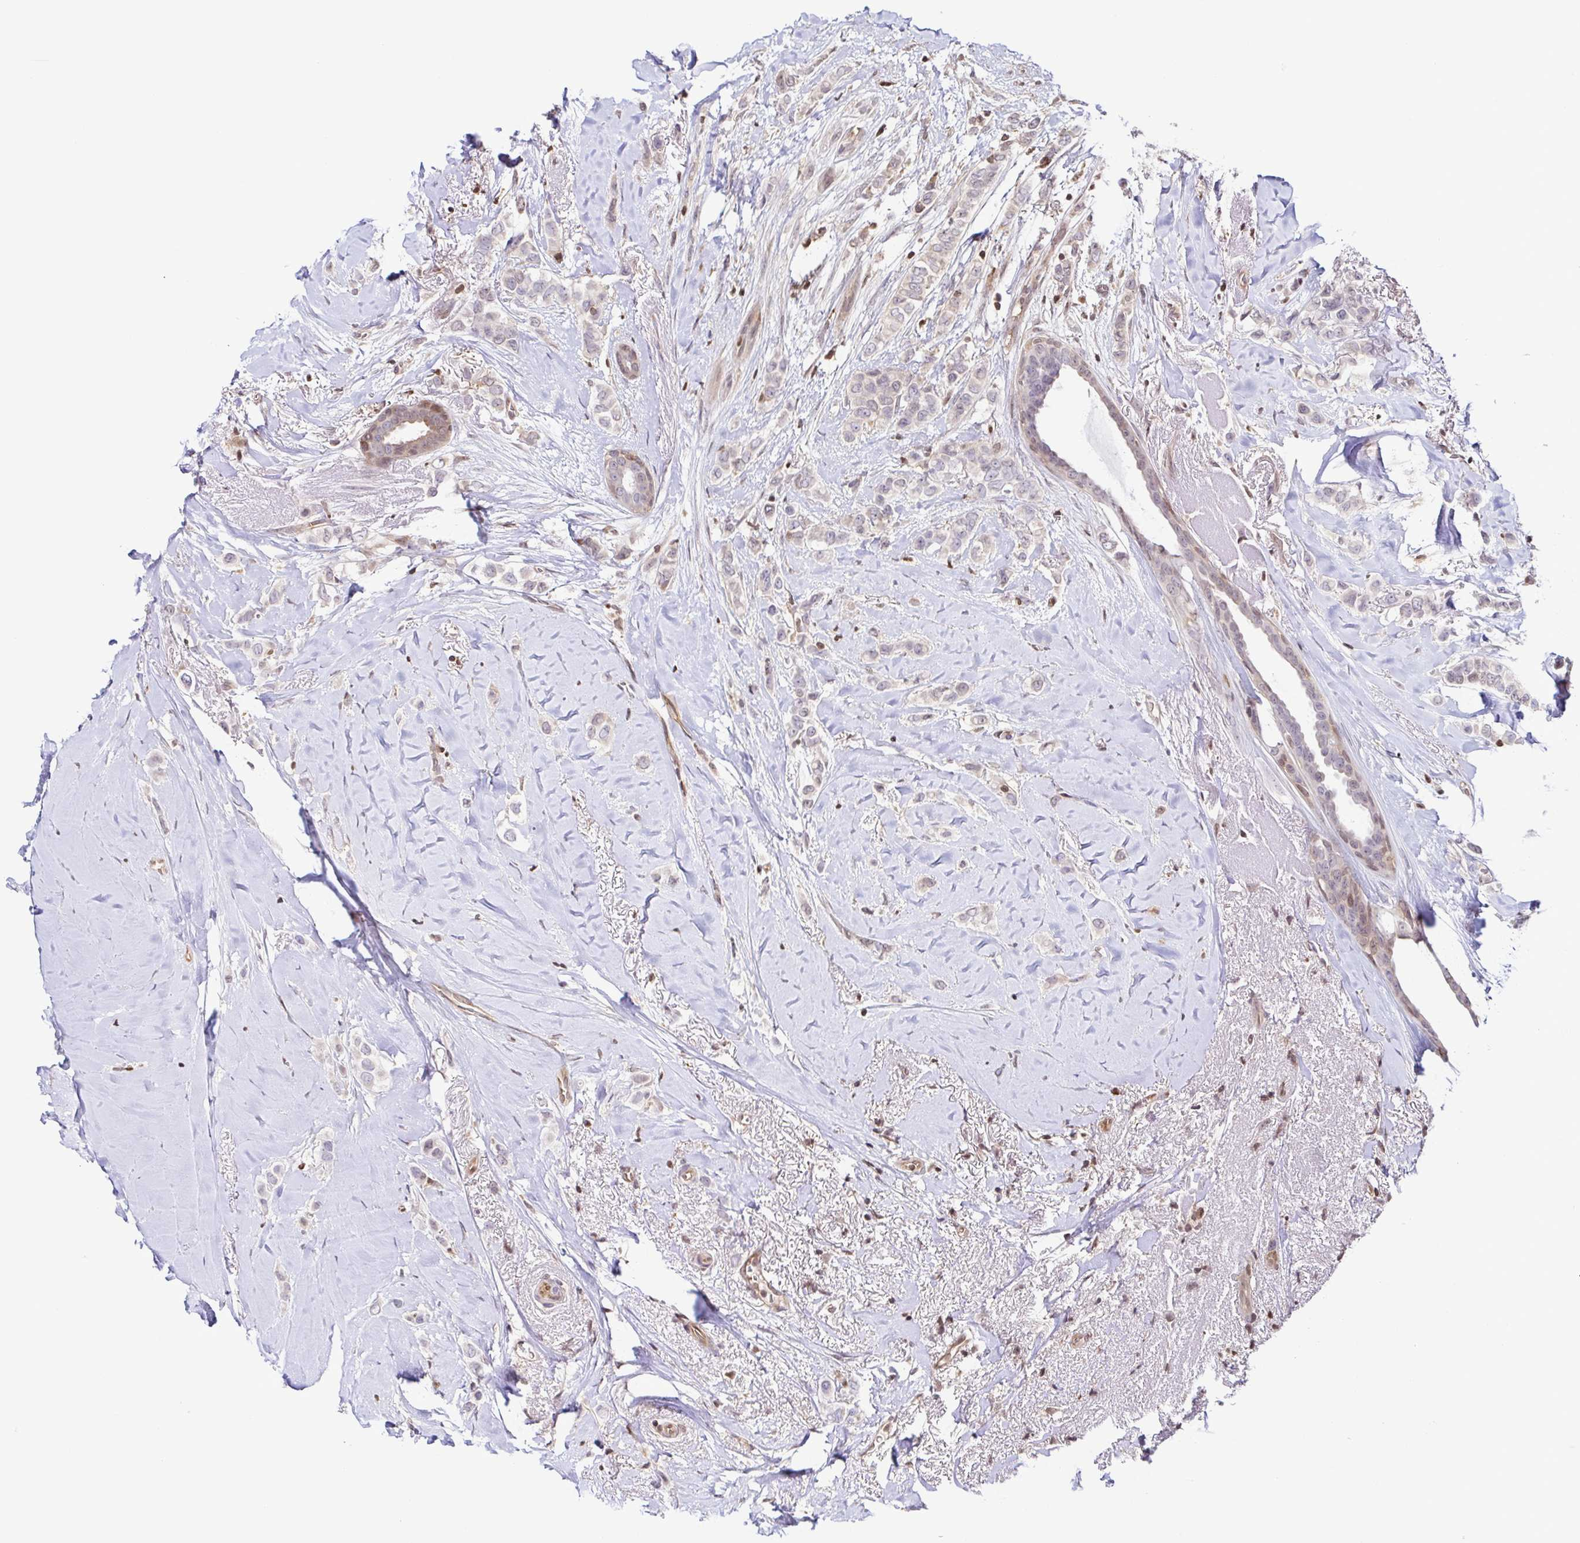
{"staining": {"intensity": "negative", "quantity": "none", "location": "none"}, "tissue": "breast cancer", "cell_type": "Tumor cells", "image_type": "cancer", "snomed": [{"axis": "morphology", "description": "Lobular carcinoma"}, {"axis": "topography", "description": "Breast"}], "caption": "IHC photomicrograph of neoplastic tissue: breast cancer stained with DAB exhibits no significant protein positivity in tumor cells.", "gene": "PSMB9", "patient": {"sex": "female", "age": 66}}